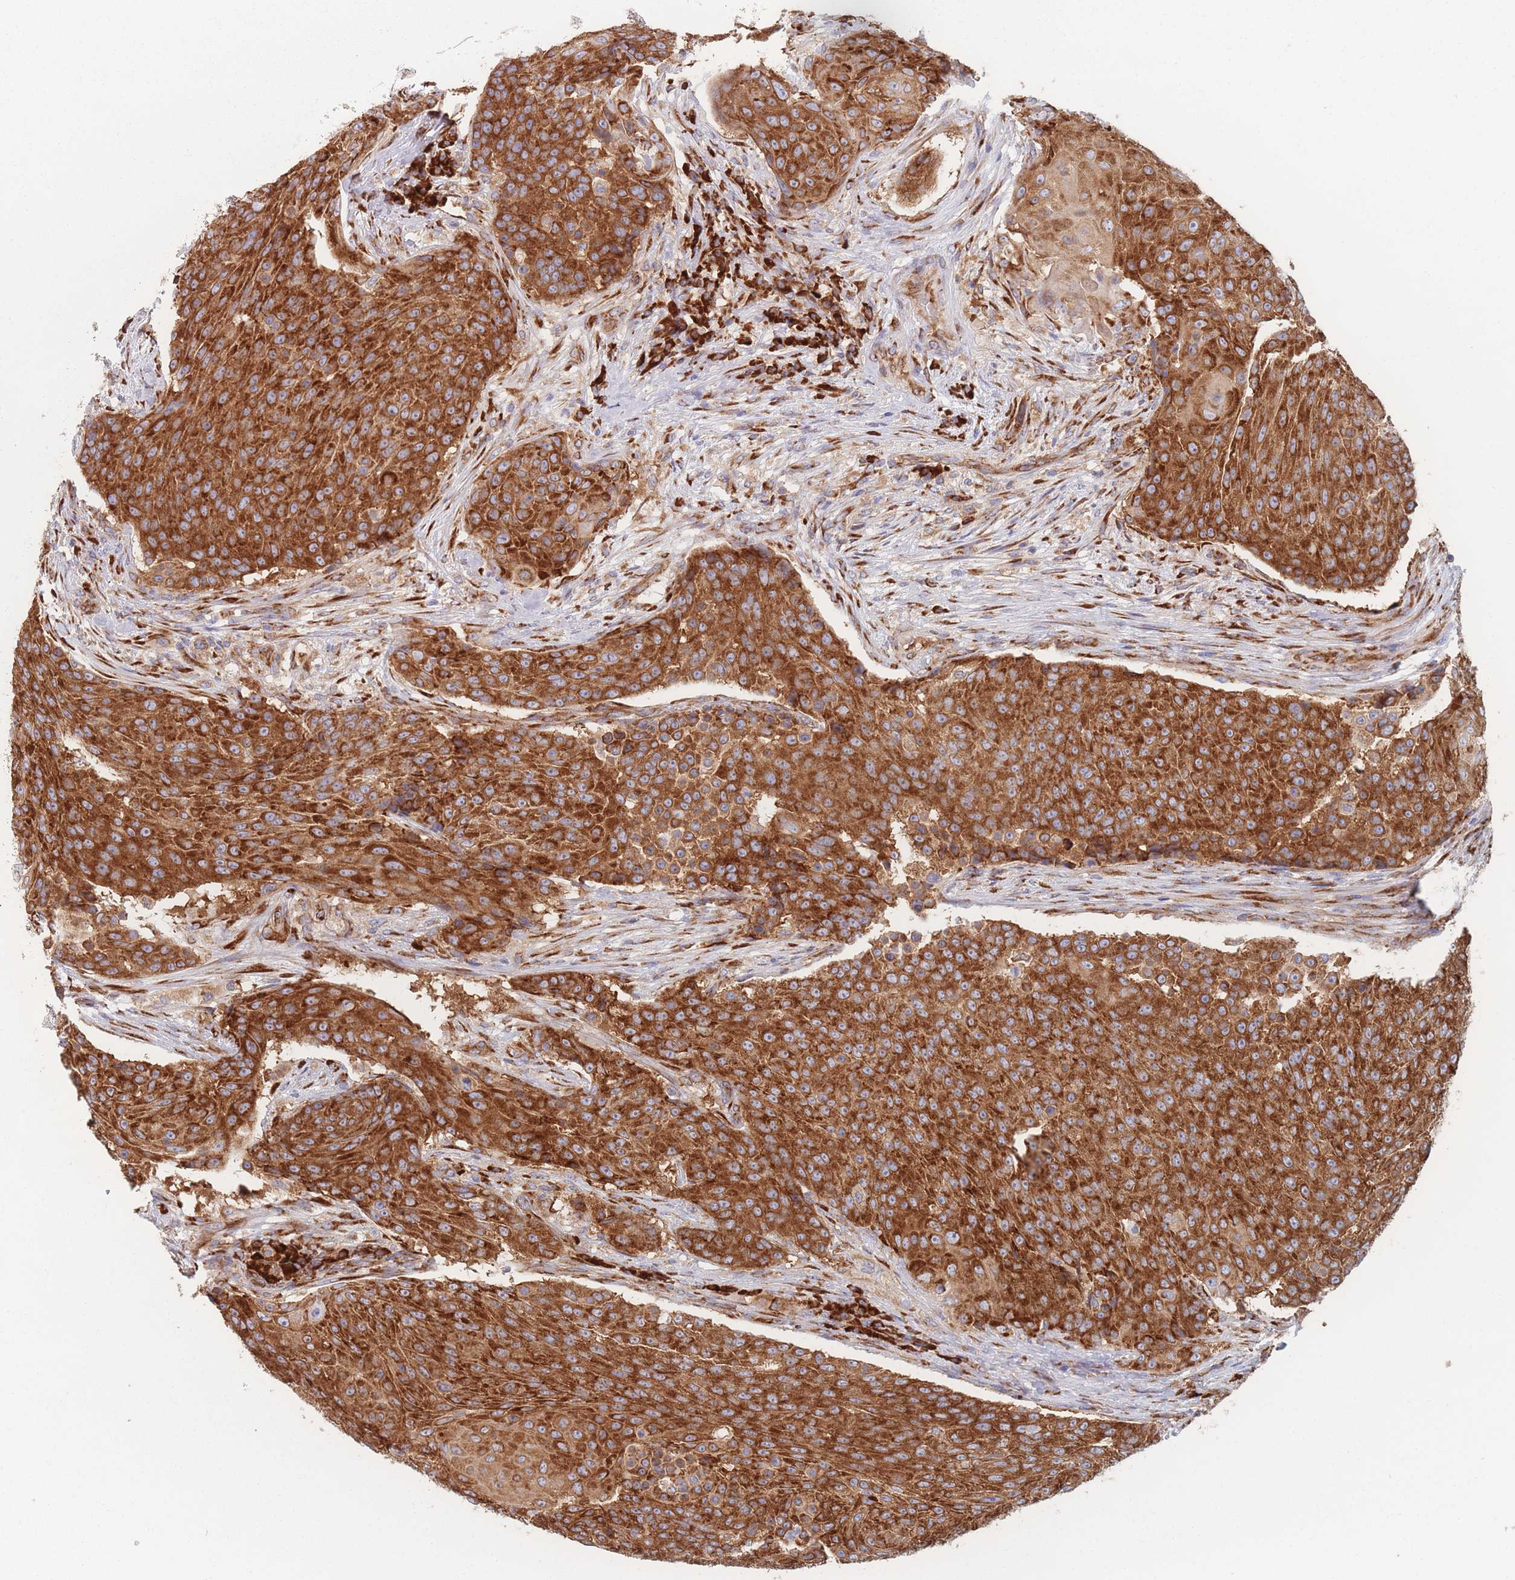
{"staining": {"intensity": "strong", "quantity": ">75%", "location": "cytoplasmic/membranous"}, "tissue": "urothelial cancer", "cell_type": "Tumor cells", "image_type": "cancer", "snomed": [{"axis": "morphology", "description": "Urothelial carcinoma, High grade"}, {"axis": "topography", "description": "Urinary bladder"}], "caption": "High-grade urothelial carcinoma was stained to show a protein in brown. There is high levels of strong cytoplasmic/membranous positivity in approximately >75% of tumor cells. (DAB (3,3'-diaminobenzidine) IHC with brightfield microscopy, high magnification).", "gene": "EEF1B2", "patient": {"sex": "female", "age": 63}}